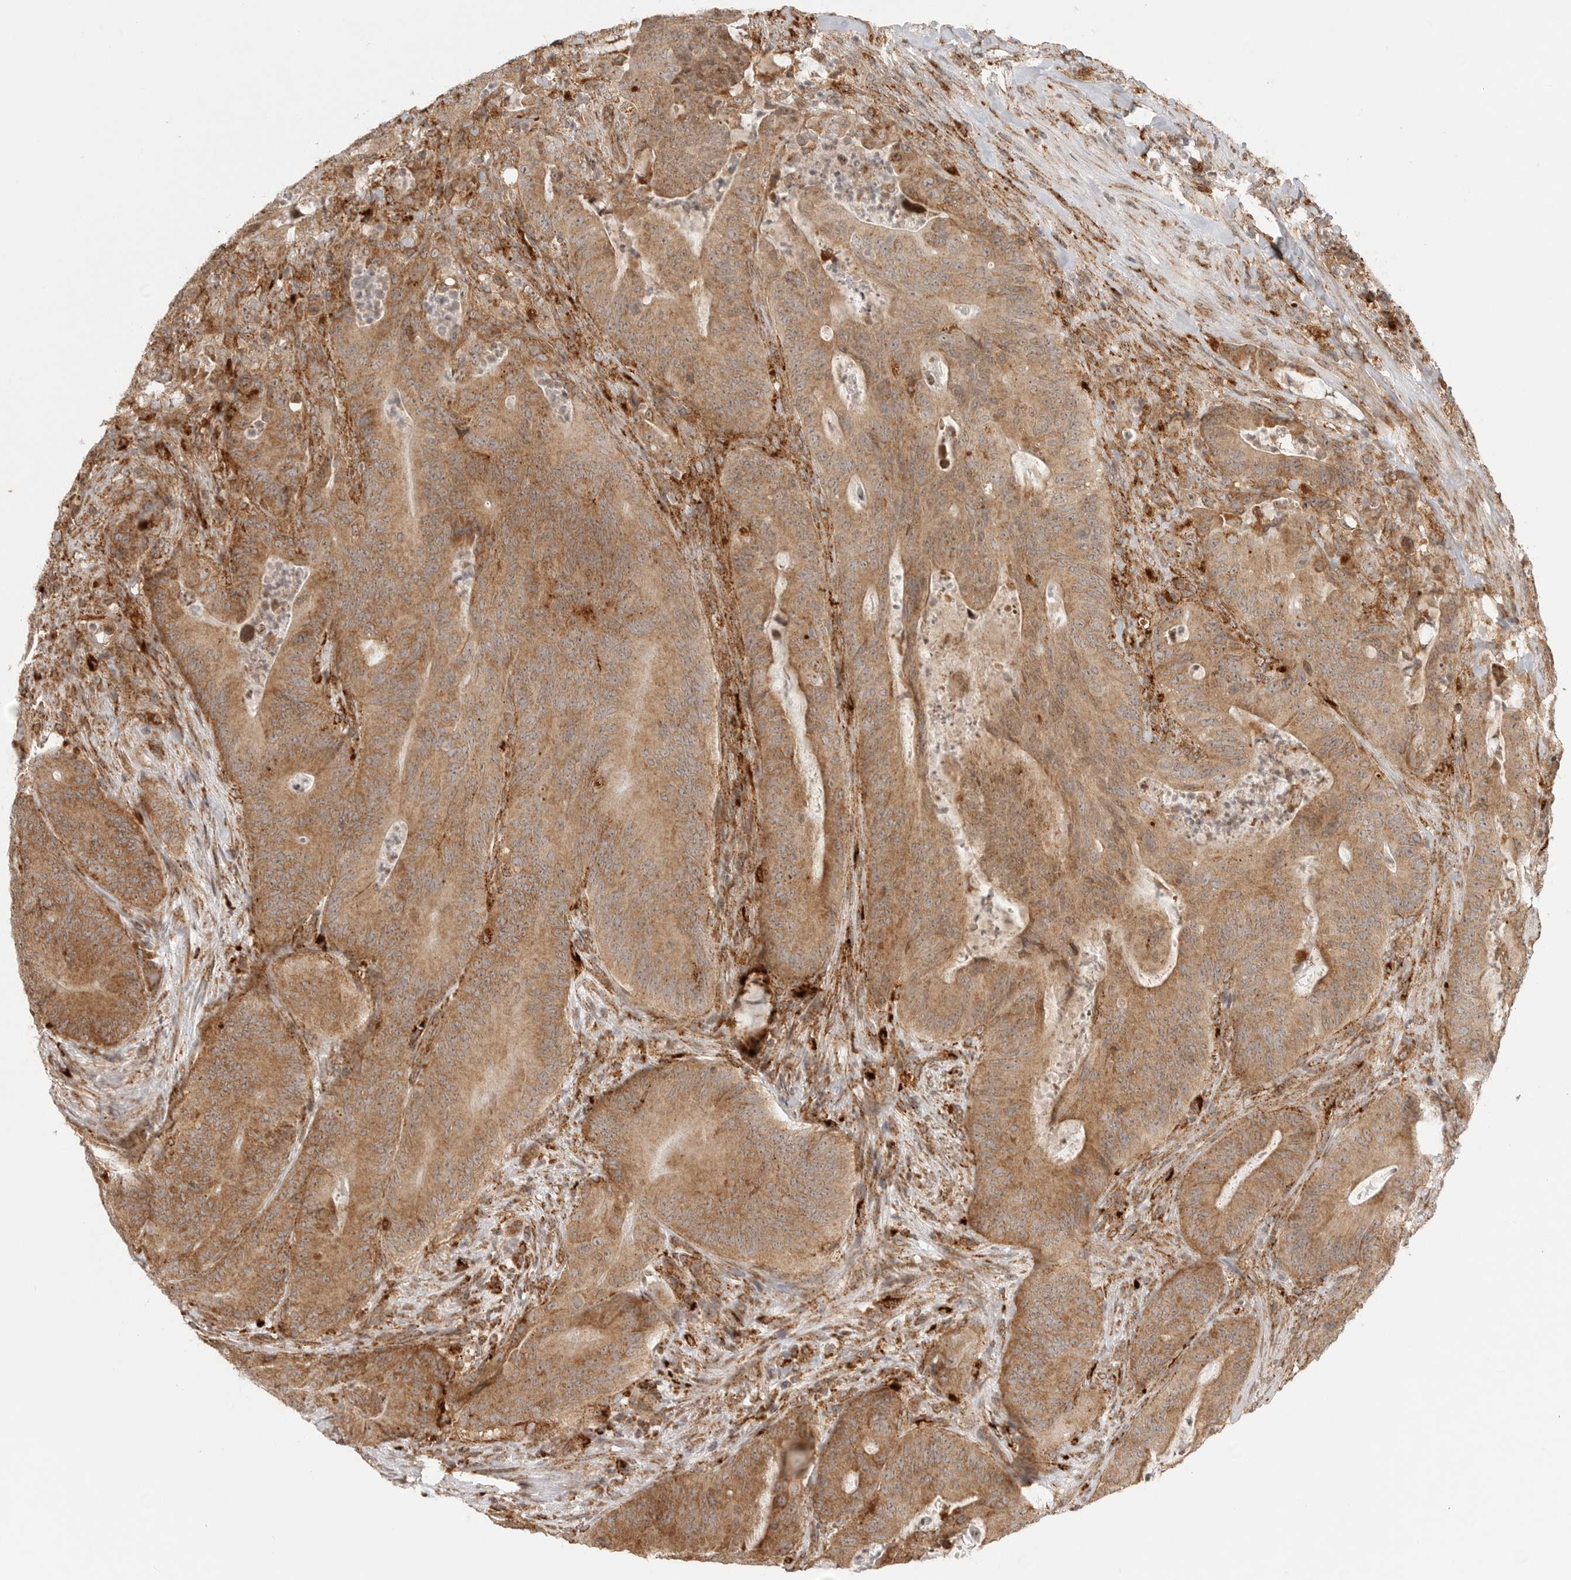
{"staining": {"intensity": "moderate", "quantity": ">75%", "location": "cytoplasmic/membranous"}, "tissue": "colorectal cancer", "cell_type": "Tumor cells", "image_type": "cancer", "snomed": [{"axis": "morphology", "description": "Normal tissue, NOS"}, {"axis": "topography", "description": "Colon"}], "caption": "Immunohistochemistry histopathology image of neoplastic tissue: human colorectal cancer stained using IHC demonstrates medium levels of moderate protein expression localized specifically in the cytoplasmic/membranous of tumor cells, appearing as a cytoplasmic/membranous brown color.", "gene": "IDUA", "patient": {"sex": "female", "age": 82}}